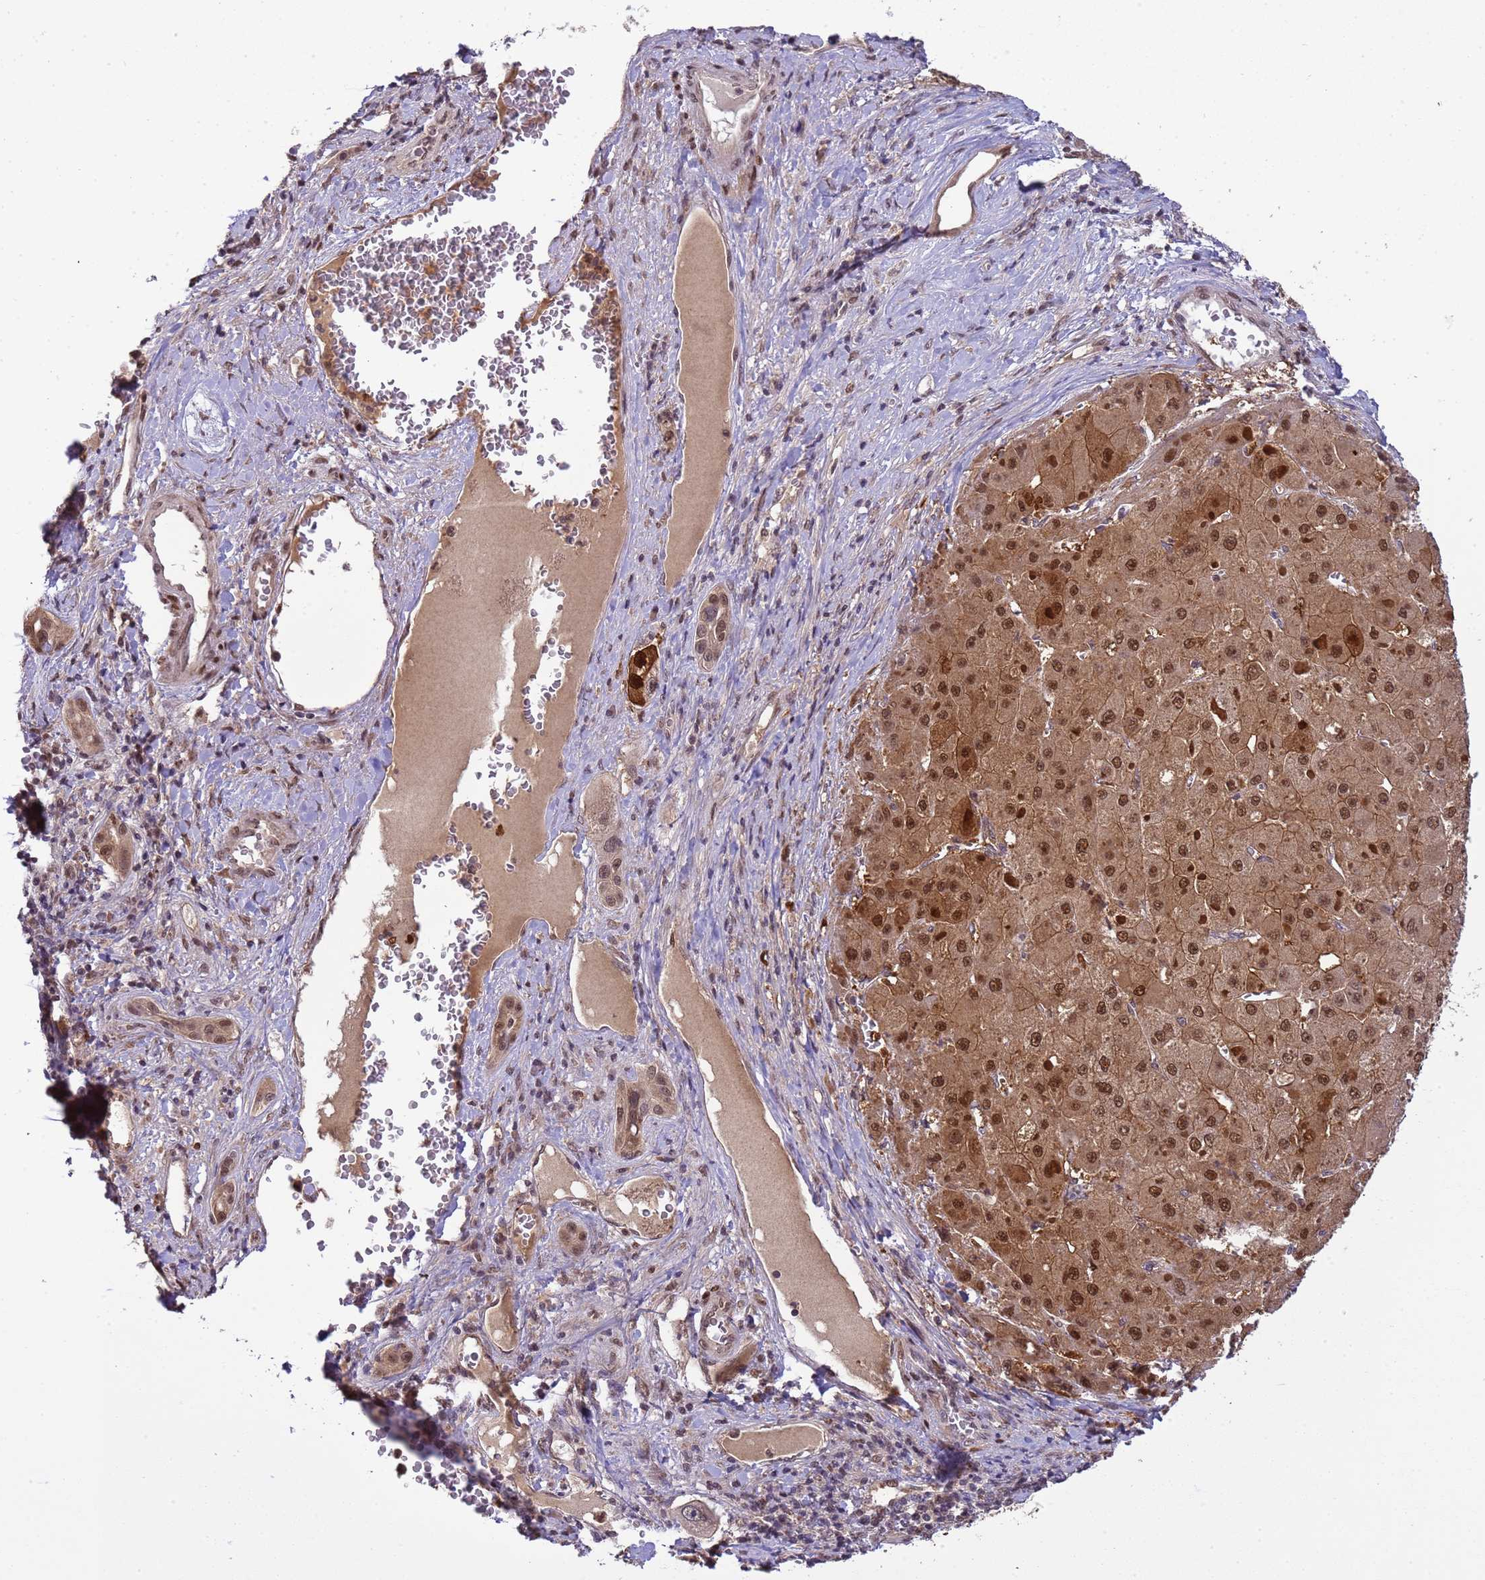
{"staining": {"intensity": "strong", "quantity": ">75%", "location": "cytoplasmic/membranous,nuclear"}, "tissue": "liver cancer", "cell_type": "Tumor cells", "image_type": "cancer", "snomed": [{"axis": "morphology", "description": "Carcinoma, Hepatocellular, NOS"}, {"axis": "topography", "description": "Liver"}], "caption": "Human liver cancer (hepatocellular carcinoma) stained with a protein marker shows strong staining in tumor cells.", "gene": "ZBTB5", "patient": {"sex": "female", "age": 73}}